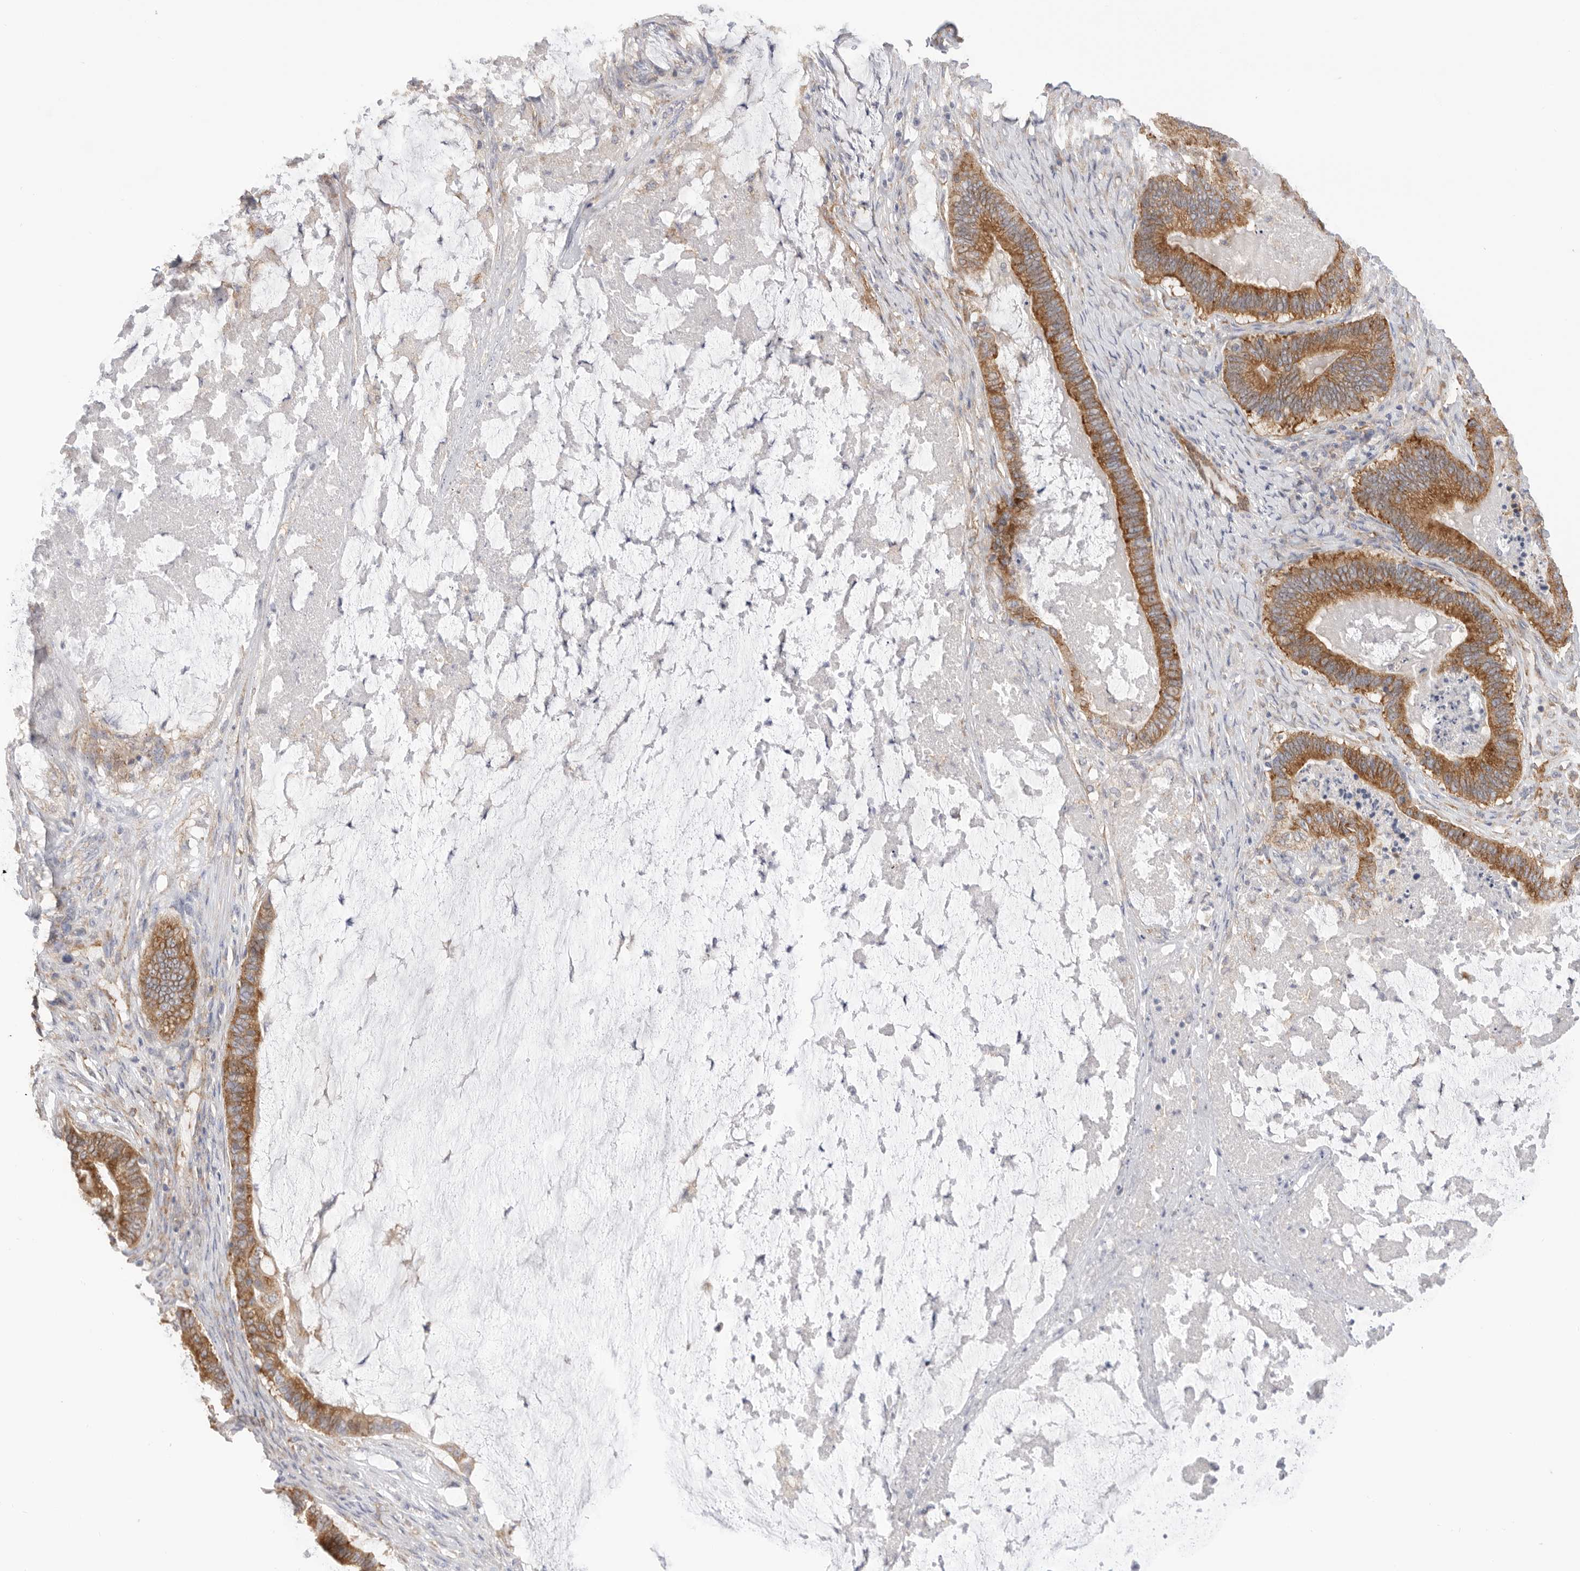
{"staining": {"intensity": "moderate", "quantity": ">75%", "location": "cytoplasmic/membranous"}, "tissue": "ovarian cancer", "cell_type": "Tumor cells", "image_type": "cancer", "snomed": [{"axis": "morphology", "description": "Cystadenocarcinoma, mucinous, NOS"}, {"axis": "topography", "description": "Ovary"}], "caption": "Moderate cytoplasmic/membranous expression is seen in approximately >75% of tumor cells in mucinous cystadenocarcinoma (ovarian). (Stains: DAB (3,3'-diaminobenzidine) in brown, nuclei in blue, Microscopy: brightfield microscopy at high magnification).", "gene": "SERBP1", "patient": {"sex": "female", "age": 61}}